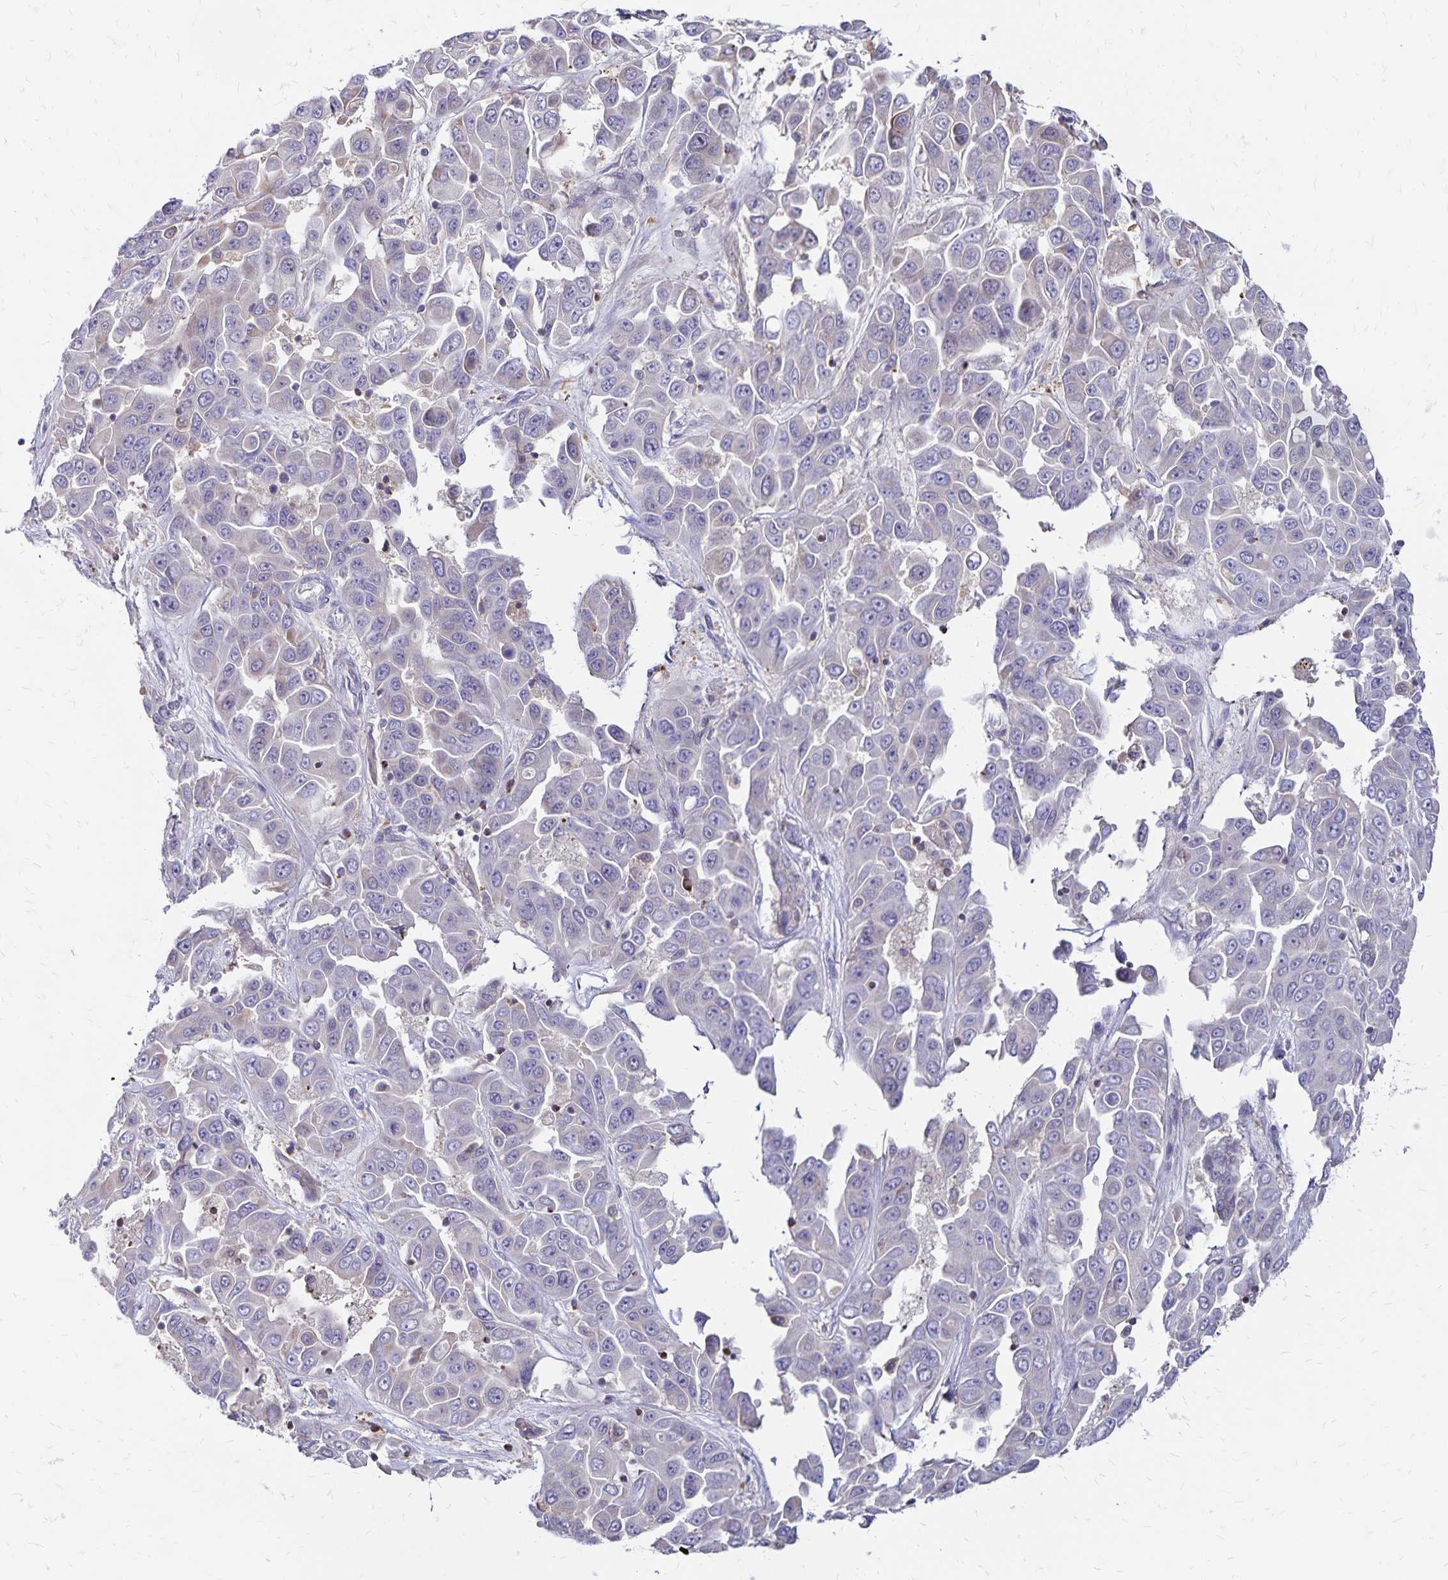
{"staining": {"intensity": "weak", "quantity": "<25%", "location": "cytoplasmic/membranous"}, "tissue": "liver cancer", "cell_type": "Tumor cells", "image_type": "cancer", "snomed": [{"axis": "morphology", "description": "Cholangiocarcinoma"}, {"axis": "topography", "description": "Liver"}], "caption": "High power microscopy image of an immunohistochemistry micrograph of liver cancer (cholangiocarcinoma), revealing no significant positivity in tumor cells. (DAB (3,3'-diaminobenzidine) IHC with hematoxylin counter stain).", "gene": "NAGPA", "patient": {"sex": "female", "age": 52}}